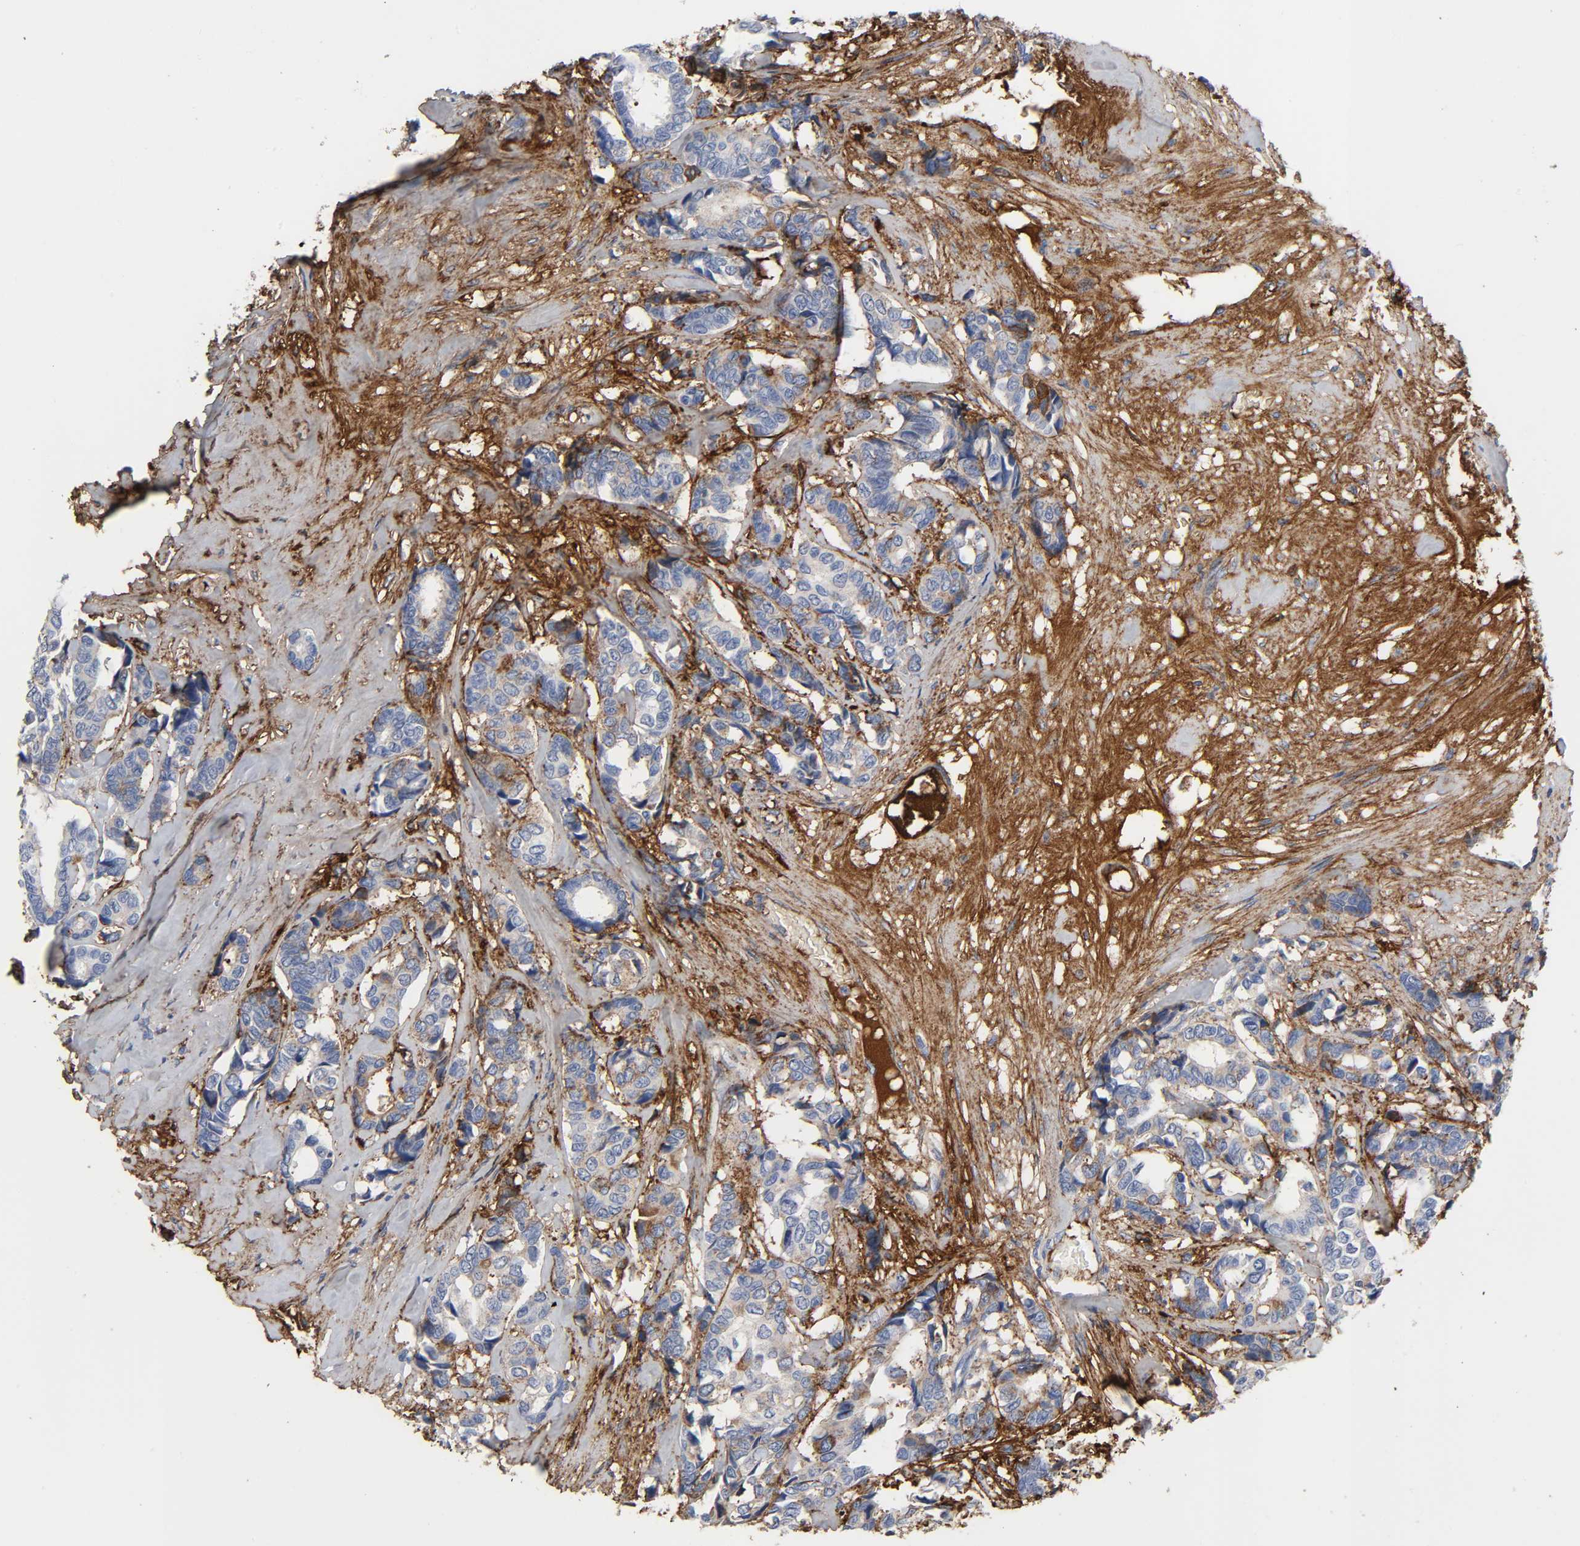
{"staining": {"intensity": "strong", "quantity": "<25%", "location": "cytoplasmic/membranous"}, "tissue": "breast cancer", "cell_type": "Tumor cells", "image_type": "cancer", "snomed": [{"axis": "morphology", "description": "Duct carcinoma"}, {"axis": "topography", "description": "Breast"}], "caption": "The image displays immunohistochemical staining of breast cancer (infiltrating ductal carcinoma). There is strong cytoplasmic/membranous staining is present in about <25% of tumor cells.", "gene": "FBLN1", "patient": {"sex": "female", "age": 87}}